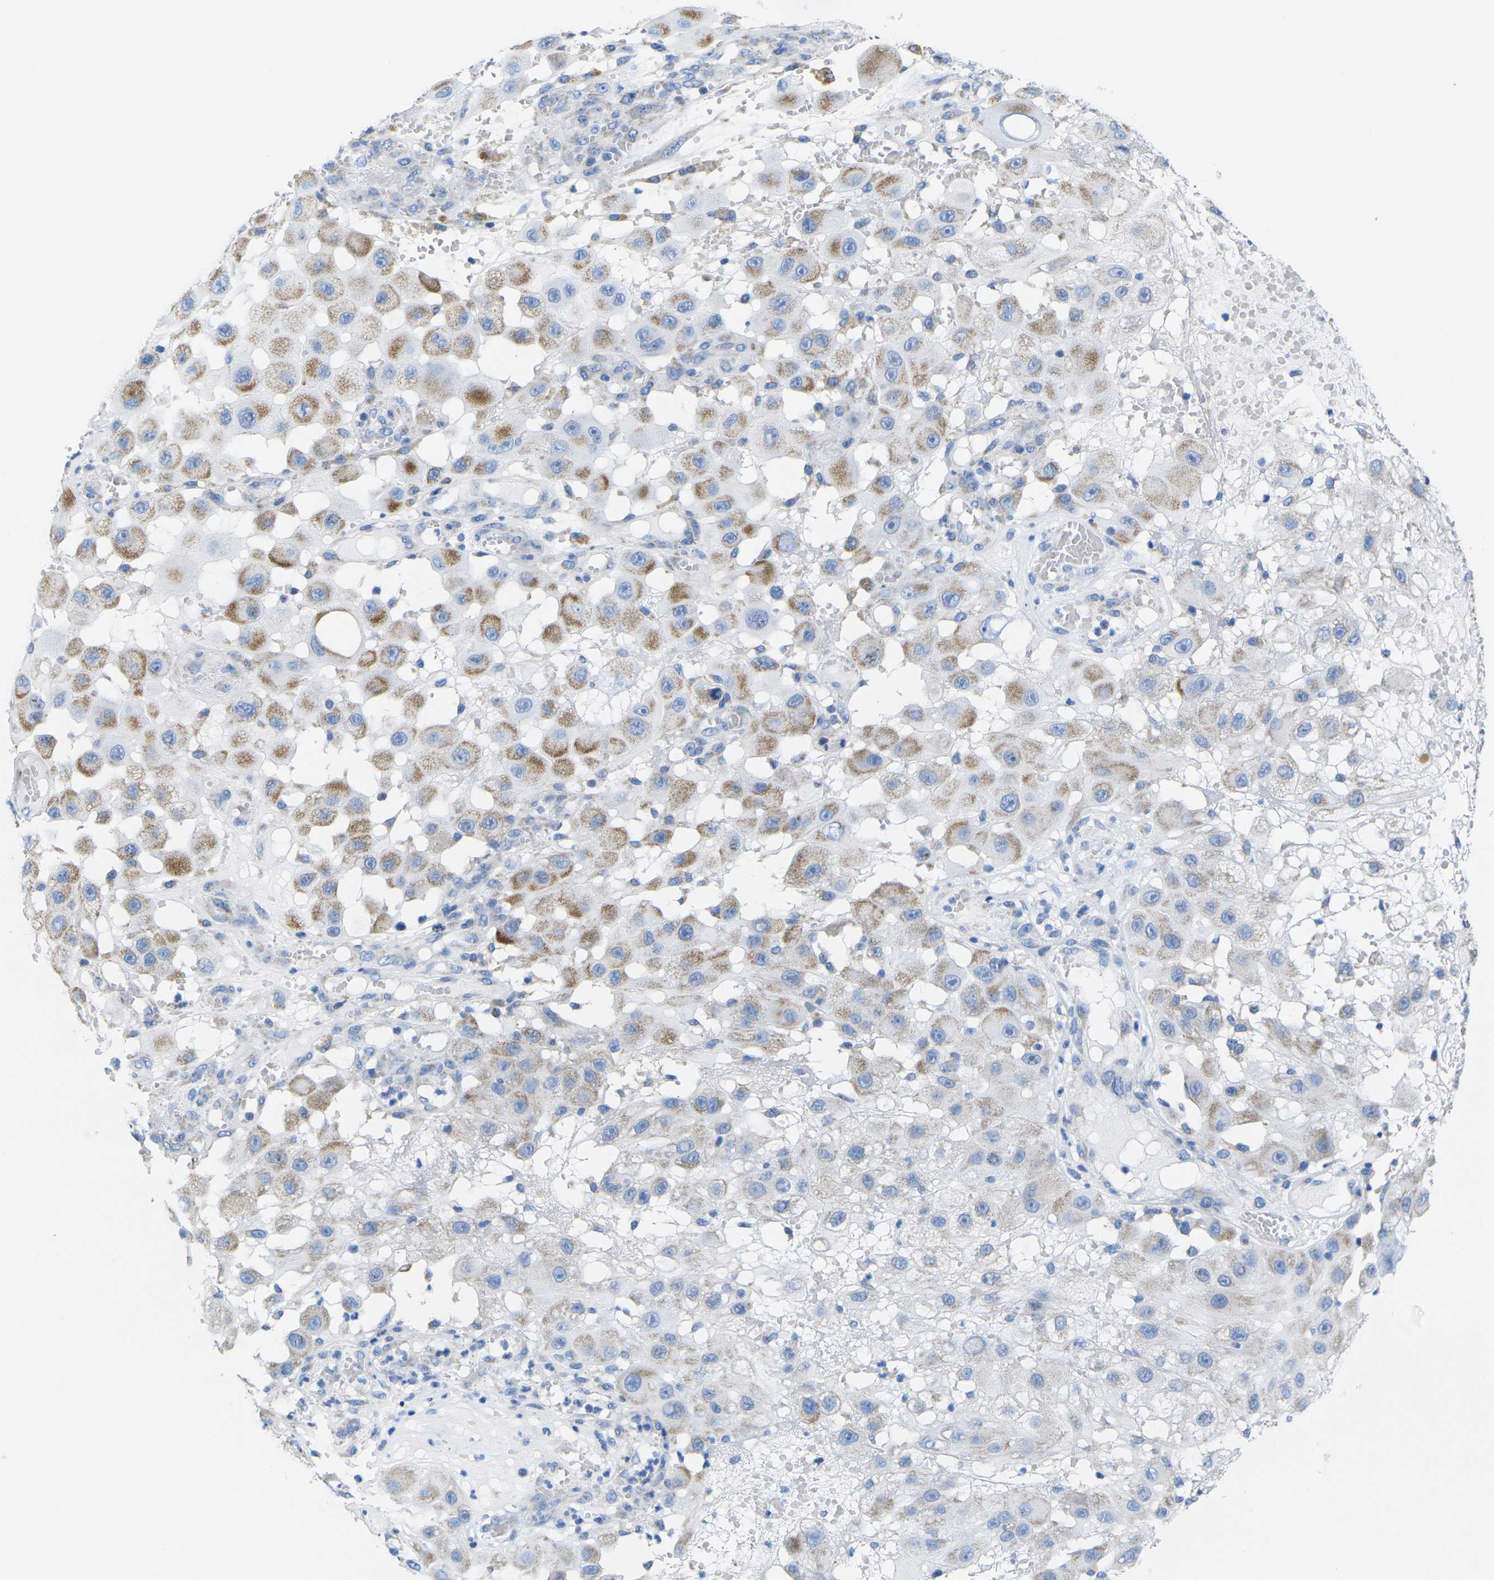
{"staining": {"intensity": "moderate", "quantity": "25%-75%", "location": "cytoplasmic/membranous"}, "tissue": "melanoma", "cell_type": "Tumor cells", "image_type": "cancer", "snomed": [{"axis": "morphology", "description": "Malignant melanoma, NOS"}, {"axis": "topography", "description": "Skin"}], "caption": "Immunohistochemical staining of human melanoma reveals medium levels of moderate cytoplasmic/membranous positivity in approximately 25%-75% of tumor cells.", "gene": "TMEM204", "patient": {"sex": "female", "age": 81}}